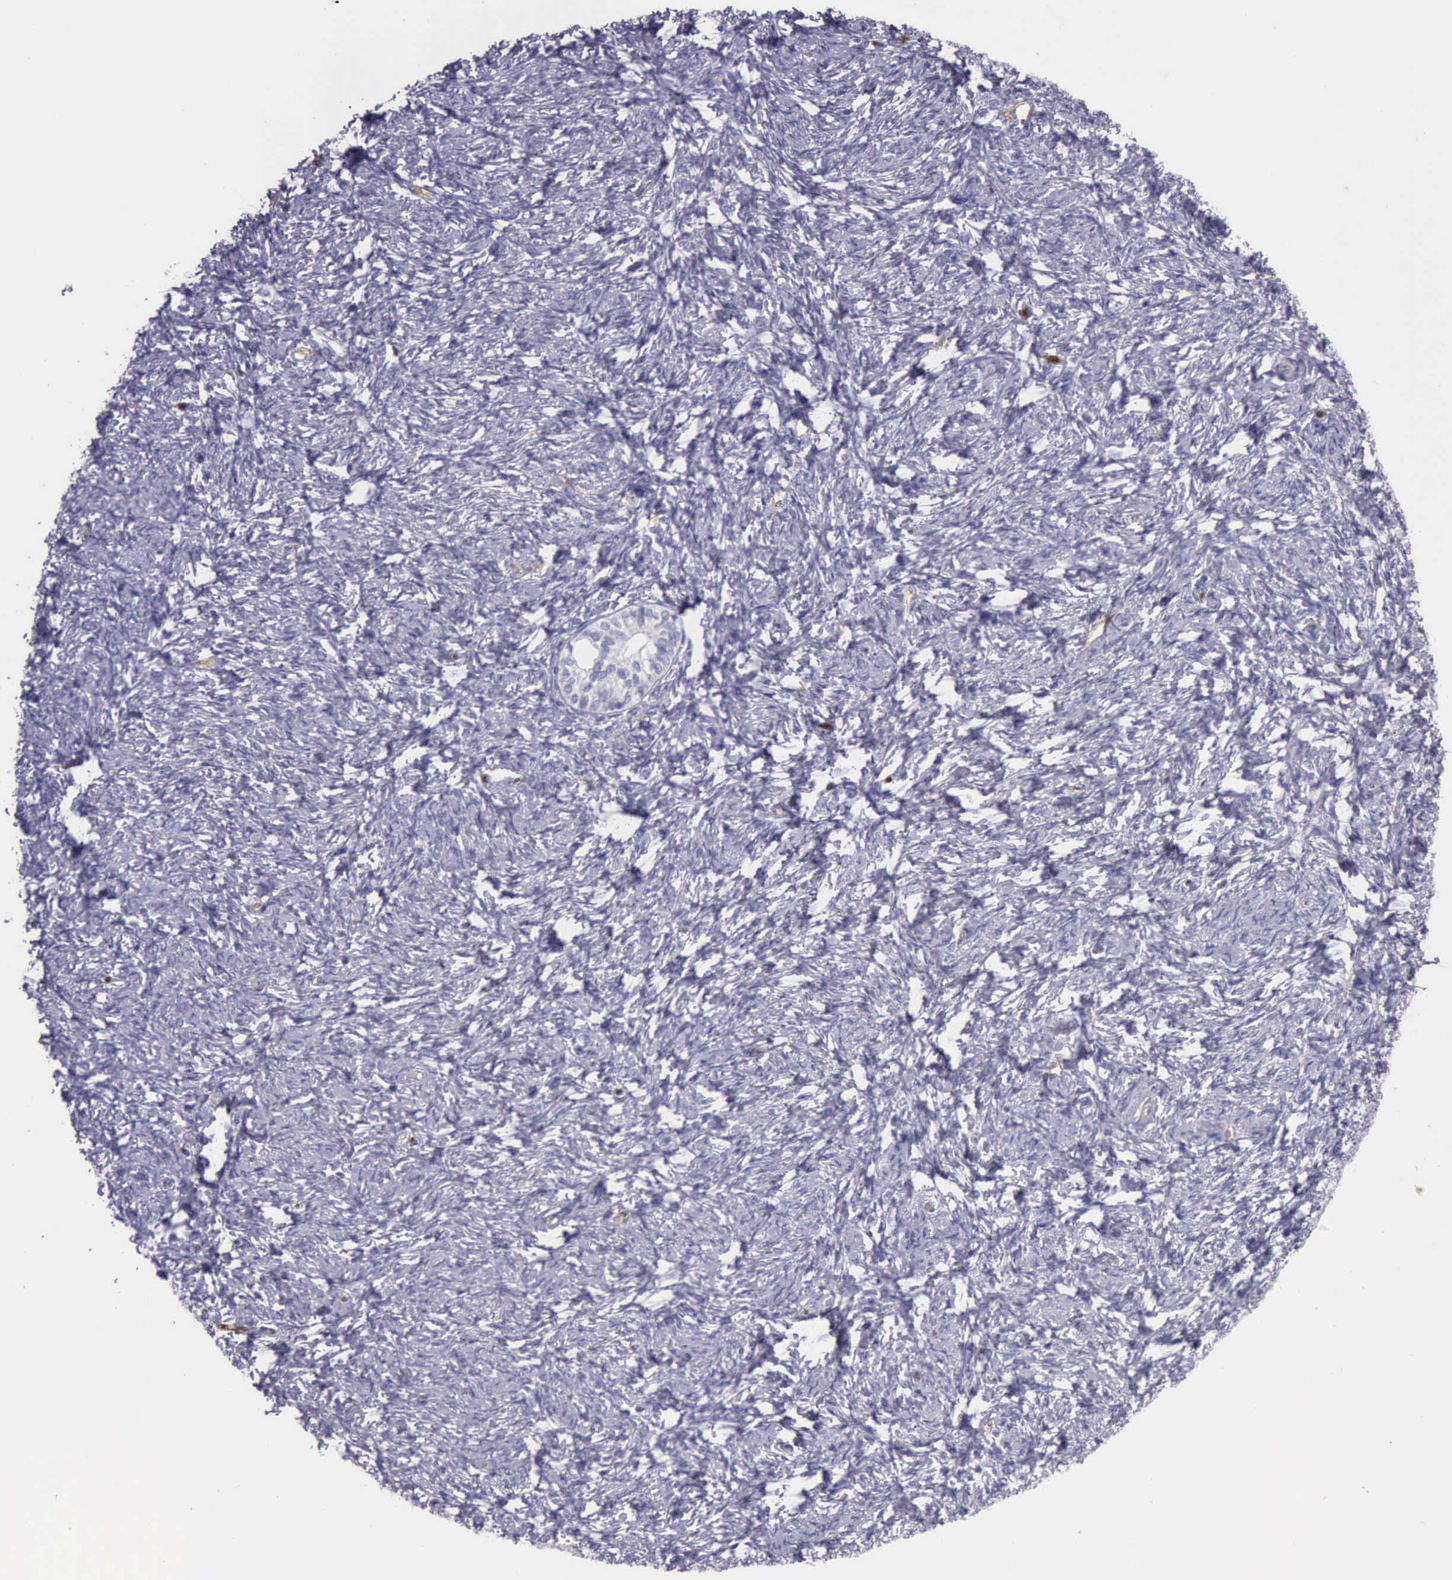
{"staining": {"intensity": "negative", "quantity": "none", "location": "none"}, "tissue": "ovarian cancer", "cell_type": "Tumor cells", "image_type": "cancer", "snomed": [{"axis": "morphology", "description": "Normal tissue, NOS"}, {"axis": "morphology", "description": "Cystadenocarcinoma, serous, NOS"}, {"axis": "topography", "description": "Ovary"}], "caption": "A photomicrograph of human ovarian cancer is negative for staining in tumor cells. The staining is performed using DAB brown chromogen with nuclei counter-stained in using hematoxylin.", "gene": "TCEANC", "patient": {"sex": "female", "age": 62}}